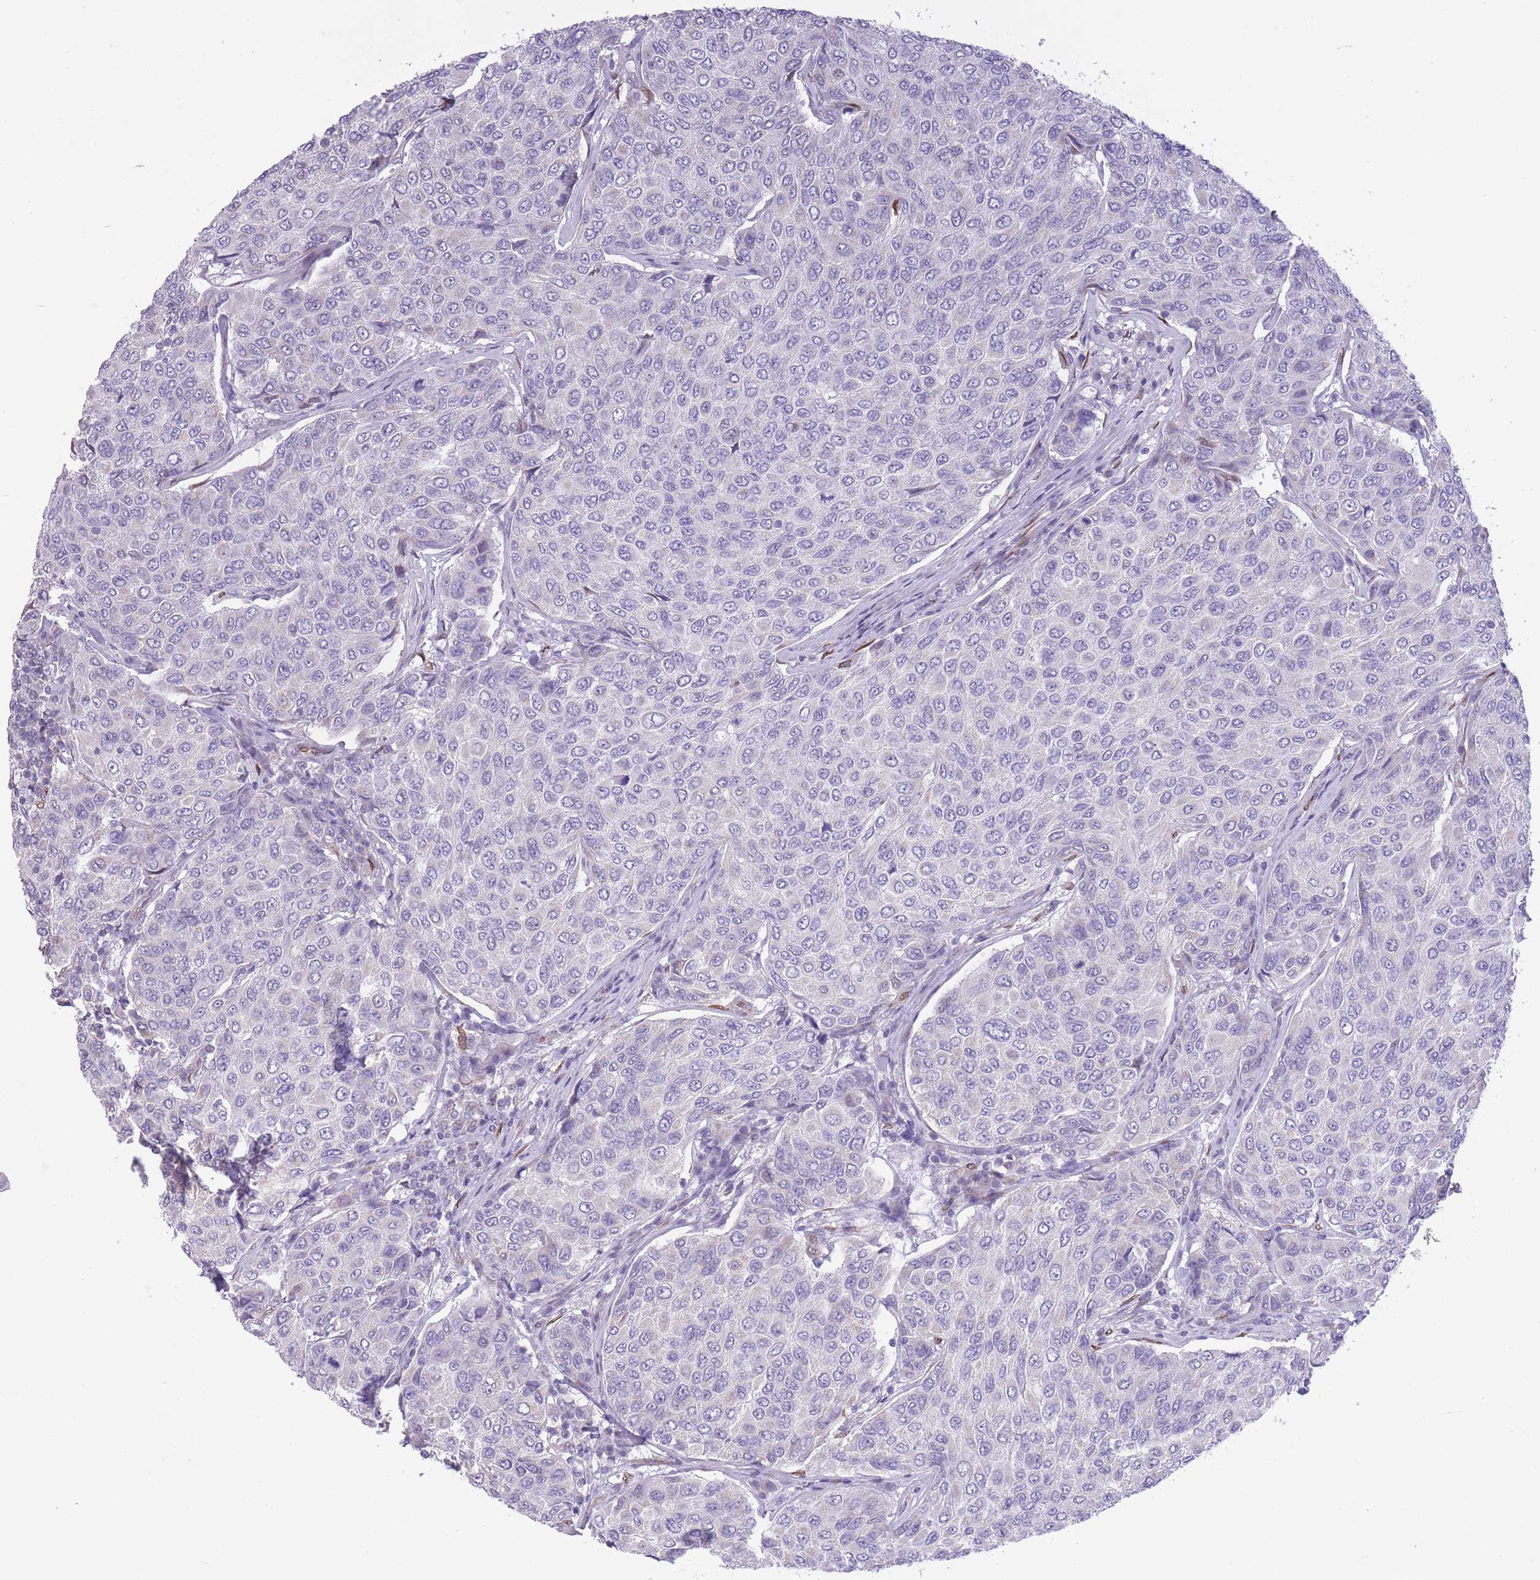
{"staining": {"intensity": "negative", "quantity": "none", "location": "none"}, "tissue": "breast cancer", "cell_type": "Tumor cells", "image_type": "cancer", "snomed": [{"axis": "morphology", "description": "Duct carcinoma"}, {"axis": "topography", "description": "Breast"}], "caption": "A micrograph of breast cancer stained for a protein displays no brown staining in tumor cells. Brightfield microscopy of IHC stained with DAB (brown) and hematoxylin (blue), captured at high magnification.", "gene": "PDHA1", "patient": {"sex": "female", "age": 55}}